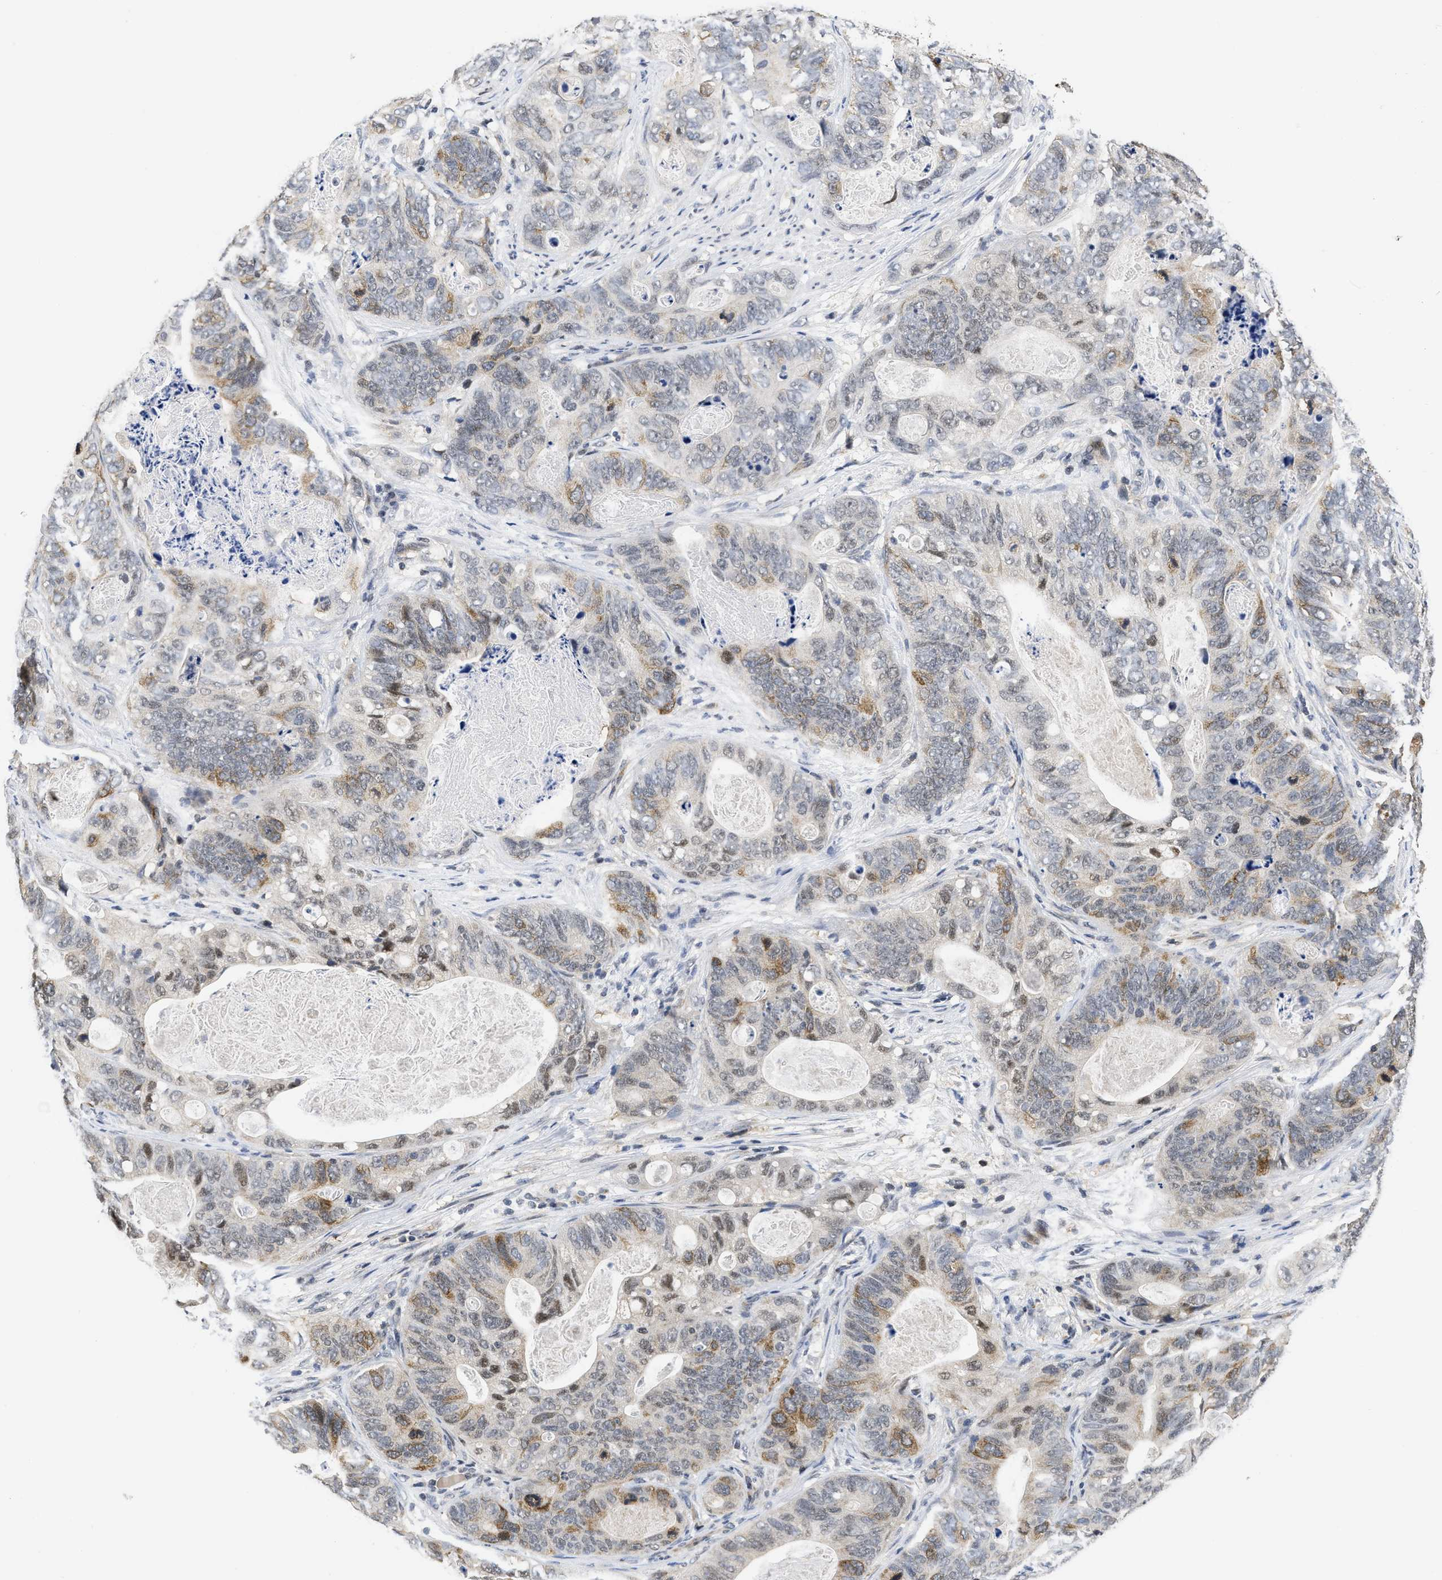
{"staining": {"intensity": "moderate", "quantity": "<25%", "location": "cytoplasmic/membranous,nuclear"}, "tissue": "stomach cancer", "cell_type": "Tumor cells", "image_type": "cancer", "snomed": [{"axis": "morphology", "description": "Adenocarcinoma, NOS"}, {"axis": "topography", "description": "Stomach"}], "caption": "A brown stain highlights moderate cytoplasmic/membranous and nuclear staining of a protein in adenocarcinoma (stomach) tumor cells.", "gene": "HIF1A", "patient": {"sex": "female", "age": 89}}